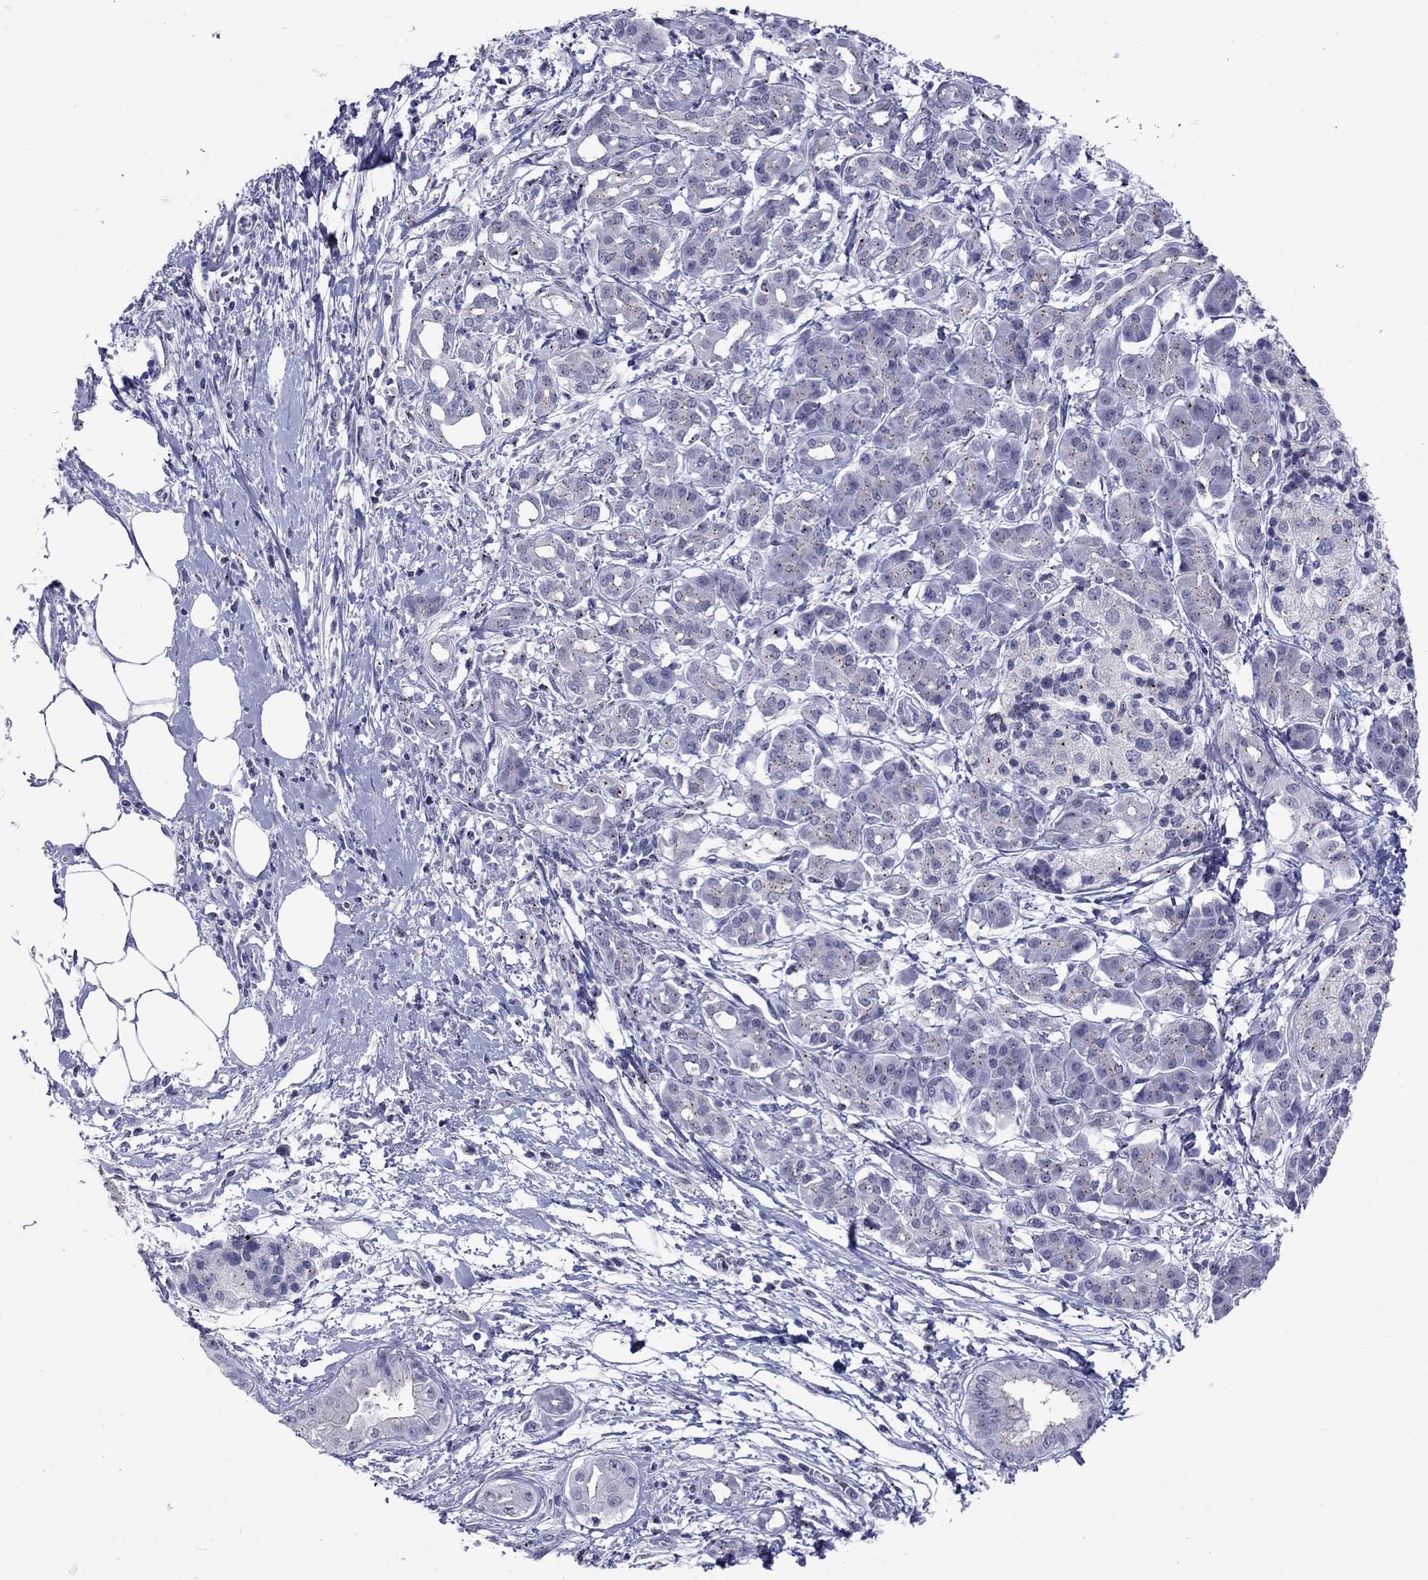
{"staining": {"intensity": "weak", "quantity": "25%-75%", "location": "cytoplasmic/membranous"}, "tissue": "pancreatic cancer", "cell_type": "Tumor cells", "image_type": "cancer", "snomed": [{"axis": "morphology", "description": "Adenocarcinoma, NOS"}, {"axis": "topography", "description": "Pancreas"}], "caption": "Weak cytoplasmic/membranous expression for a protein is seen in approximately 25%-75% of tumor cells of adenocarcinoma (pancreatic) using immunohistochemistry.", "gene": "CEP43", "patient": {"sex": "male", "age": 72}}